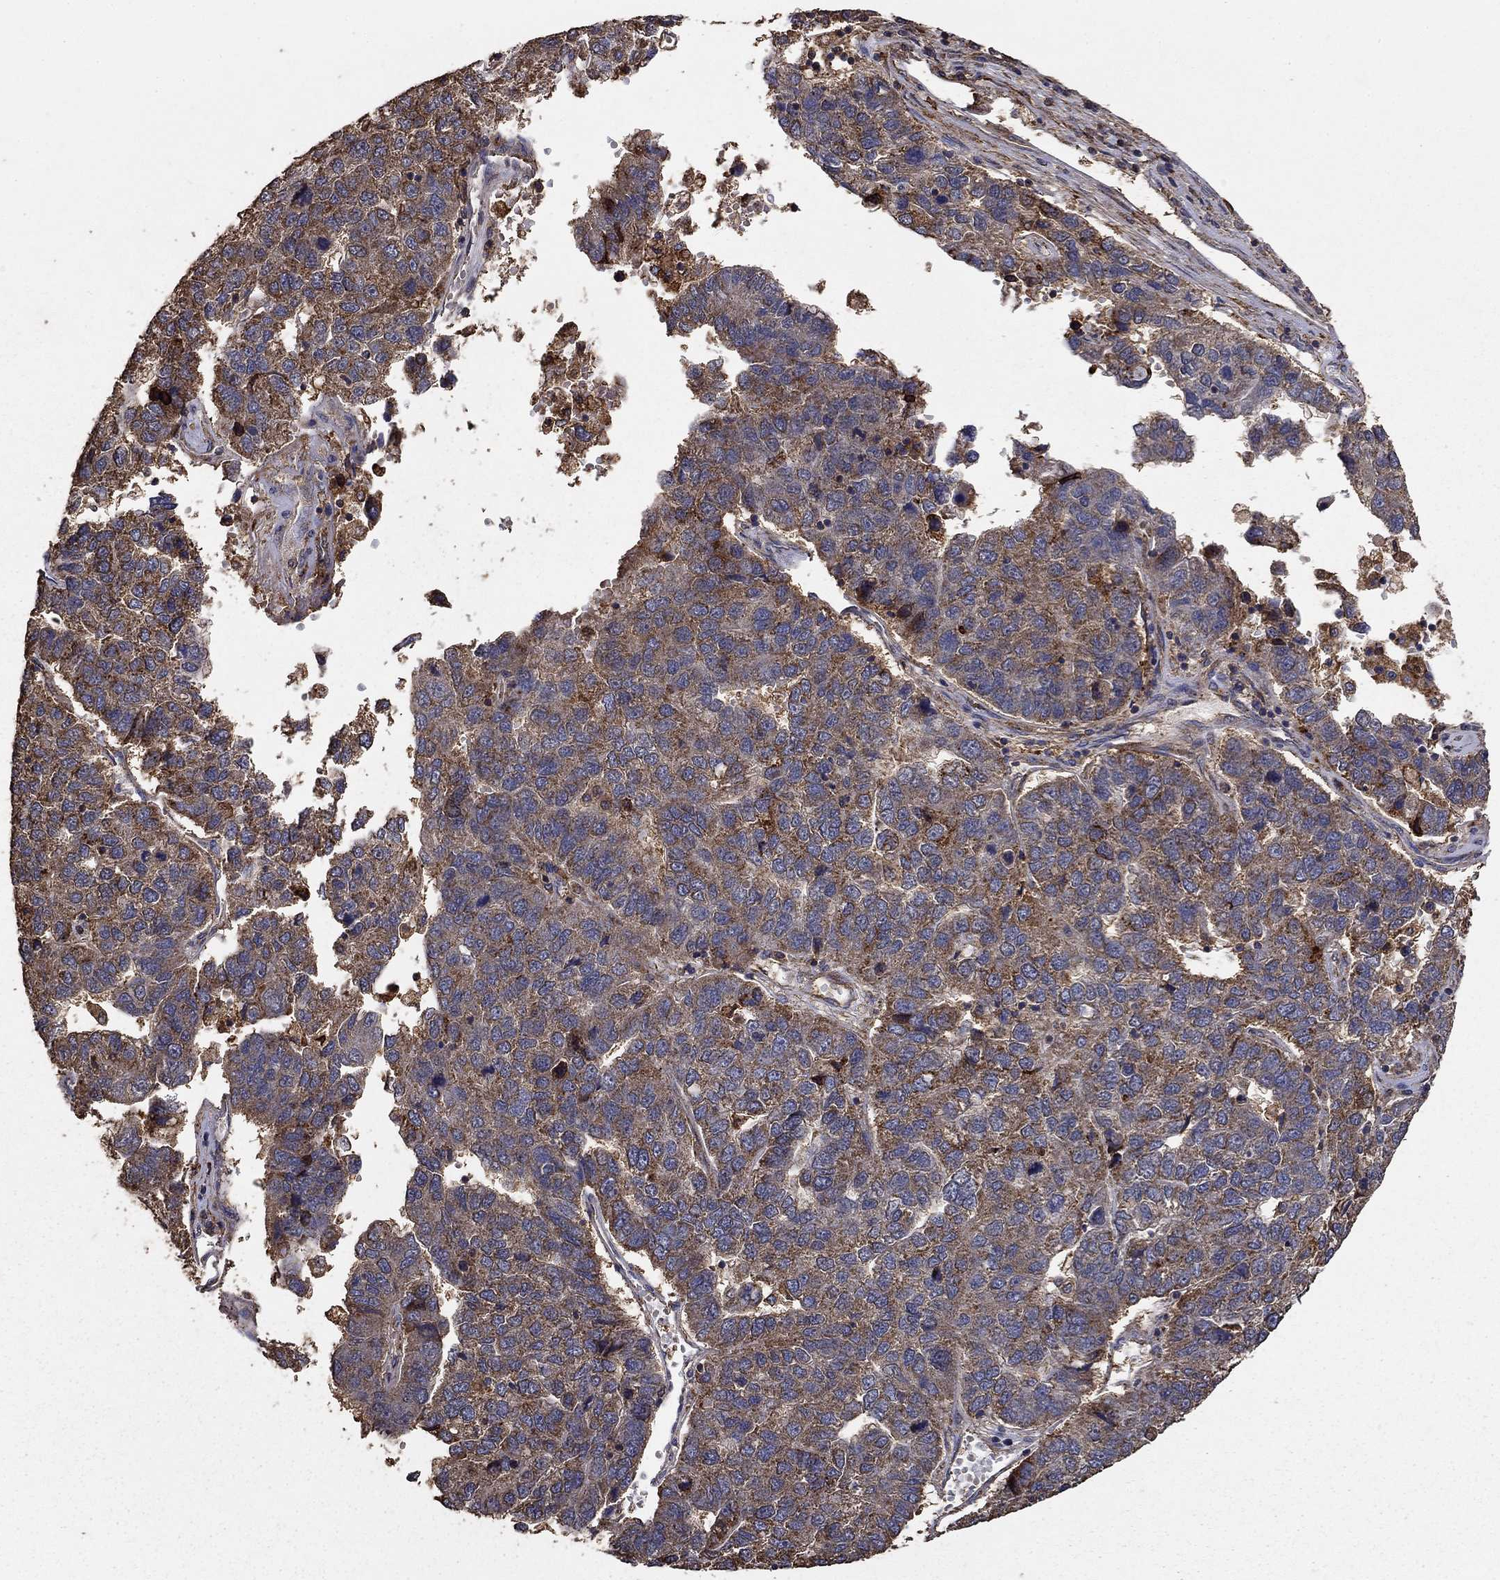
{"staining": {"intensity": "moderate", "quantity": ">75%", "location": "cytoplasmic/membranous"}, "tissue": "pancreatic cancer", "cell_type": "Tumor cells", "image_type": "cancer", "snomed": [{"axis": "morphology", "description": "Adenocarcinoma, NOS"}, {"axis": "topography", "description": "Pancreas"}], "caption": "Immunohistochemical staining of pancreatic cancer (adenocarcinoma) displays moderate cytoplasmic/membranous protein positivity in about >75% of tumor cells. The protein is shown in brown color, while the nuclei are stained blue.", "gene": "IFRD1", "patient": {"sex": "female", "age": 61}}